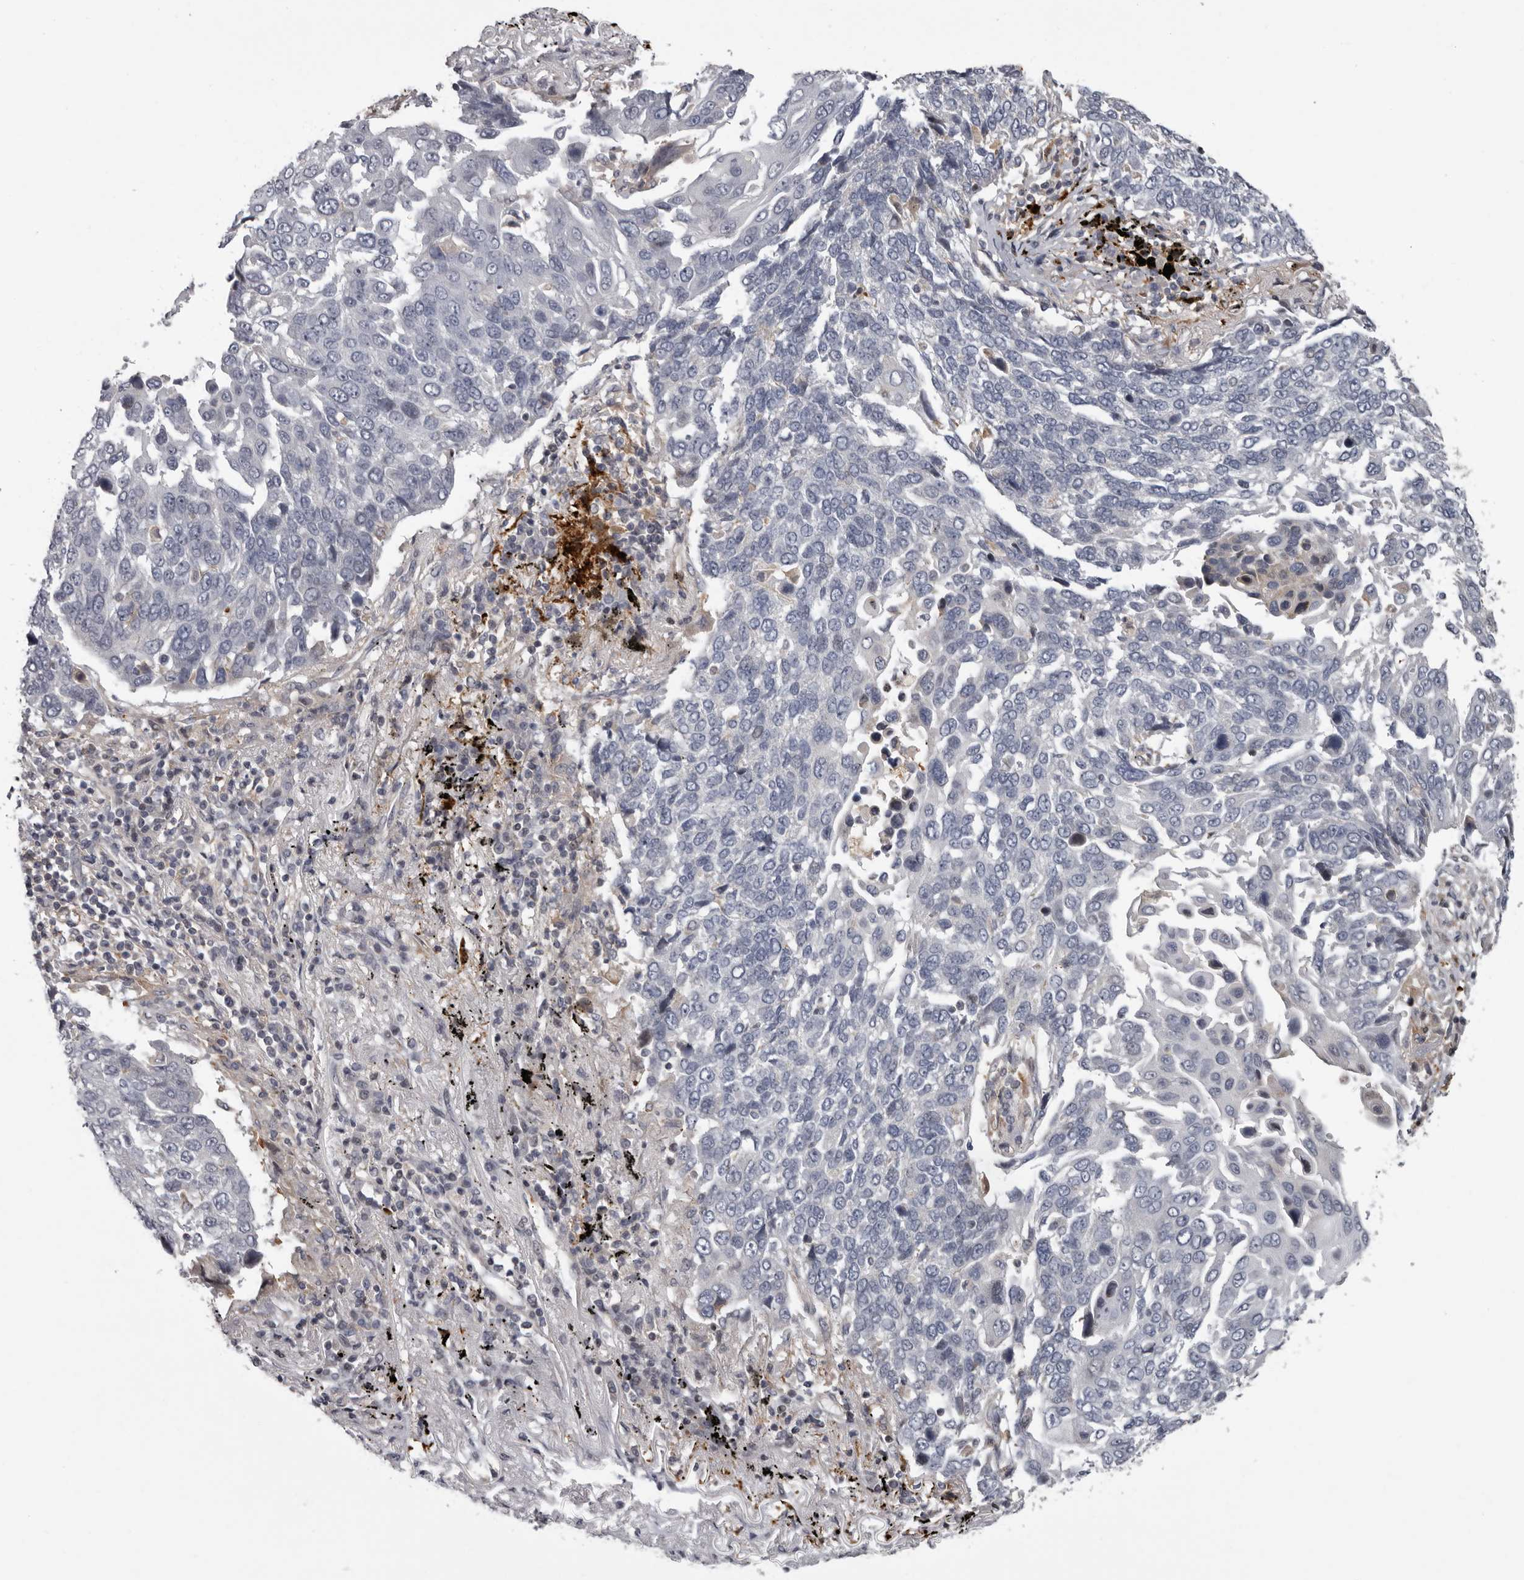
{"staining": {"intensity": "negative", "quantity": "none", "location": "none"}, "tissue": "lung cancer", "cell_type": "Tumor cells", "image_type": "cancer", "snomed": [{"axis": "morphology", "description": "Squamous cell carcinoma, NOS"}, {"axis": "topography", "description": "Lung"}], "caption": "Lung squamous cell carcinoma was stained to show a protein in brown. There is no significant expression in tumor cells.", "gene": "FGFR4", "patient": {"sex": "male", "age": 66}}